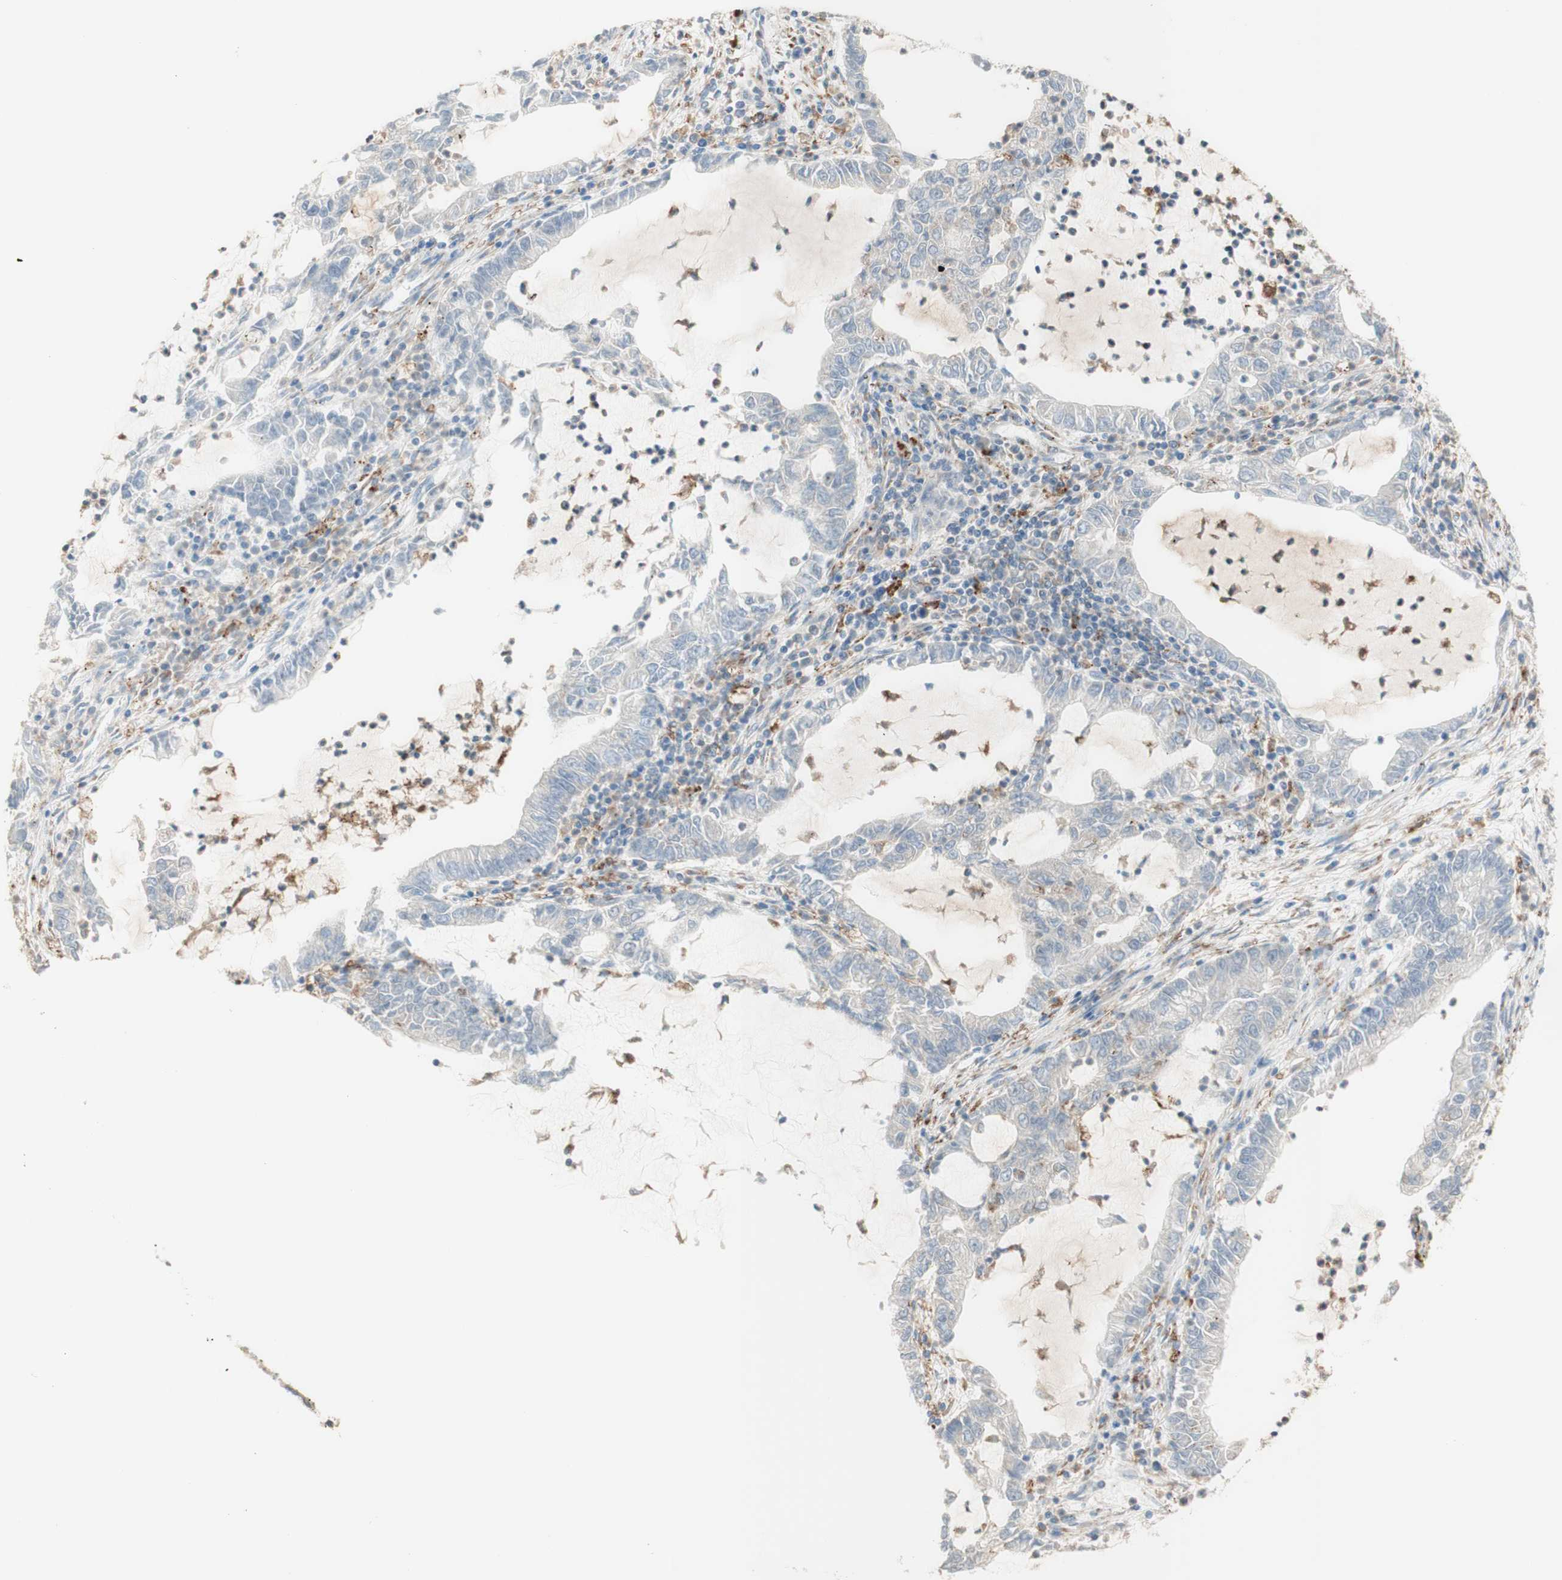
{"staining": {"intensity": "negative", "quantity": "none", "location": "none"}, "tissue": "lung cancer", "cell_type": "Tumor cells", "image_type": "cancer", "snomed": [{"axis": "morphology", "description": "Adenocarcinoma, NOS"}, {"axis": "topography", "description": "Lung"}], "caption": "A histopathology image of lung cancer stained for a protein demonstrates no brown staining in tumor cells.", "gene": "GAPT", "patient": {"sex": "female", "age": 51}}